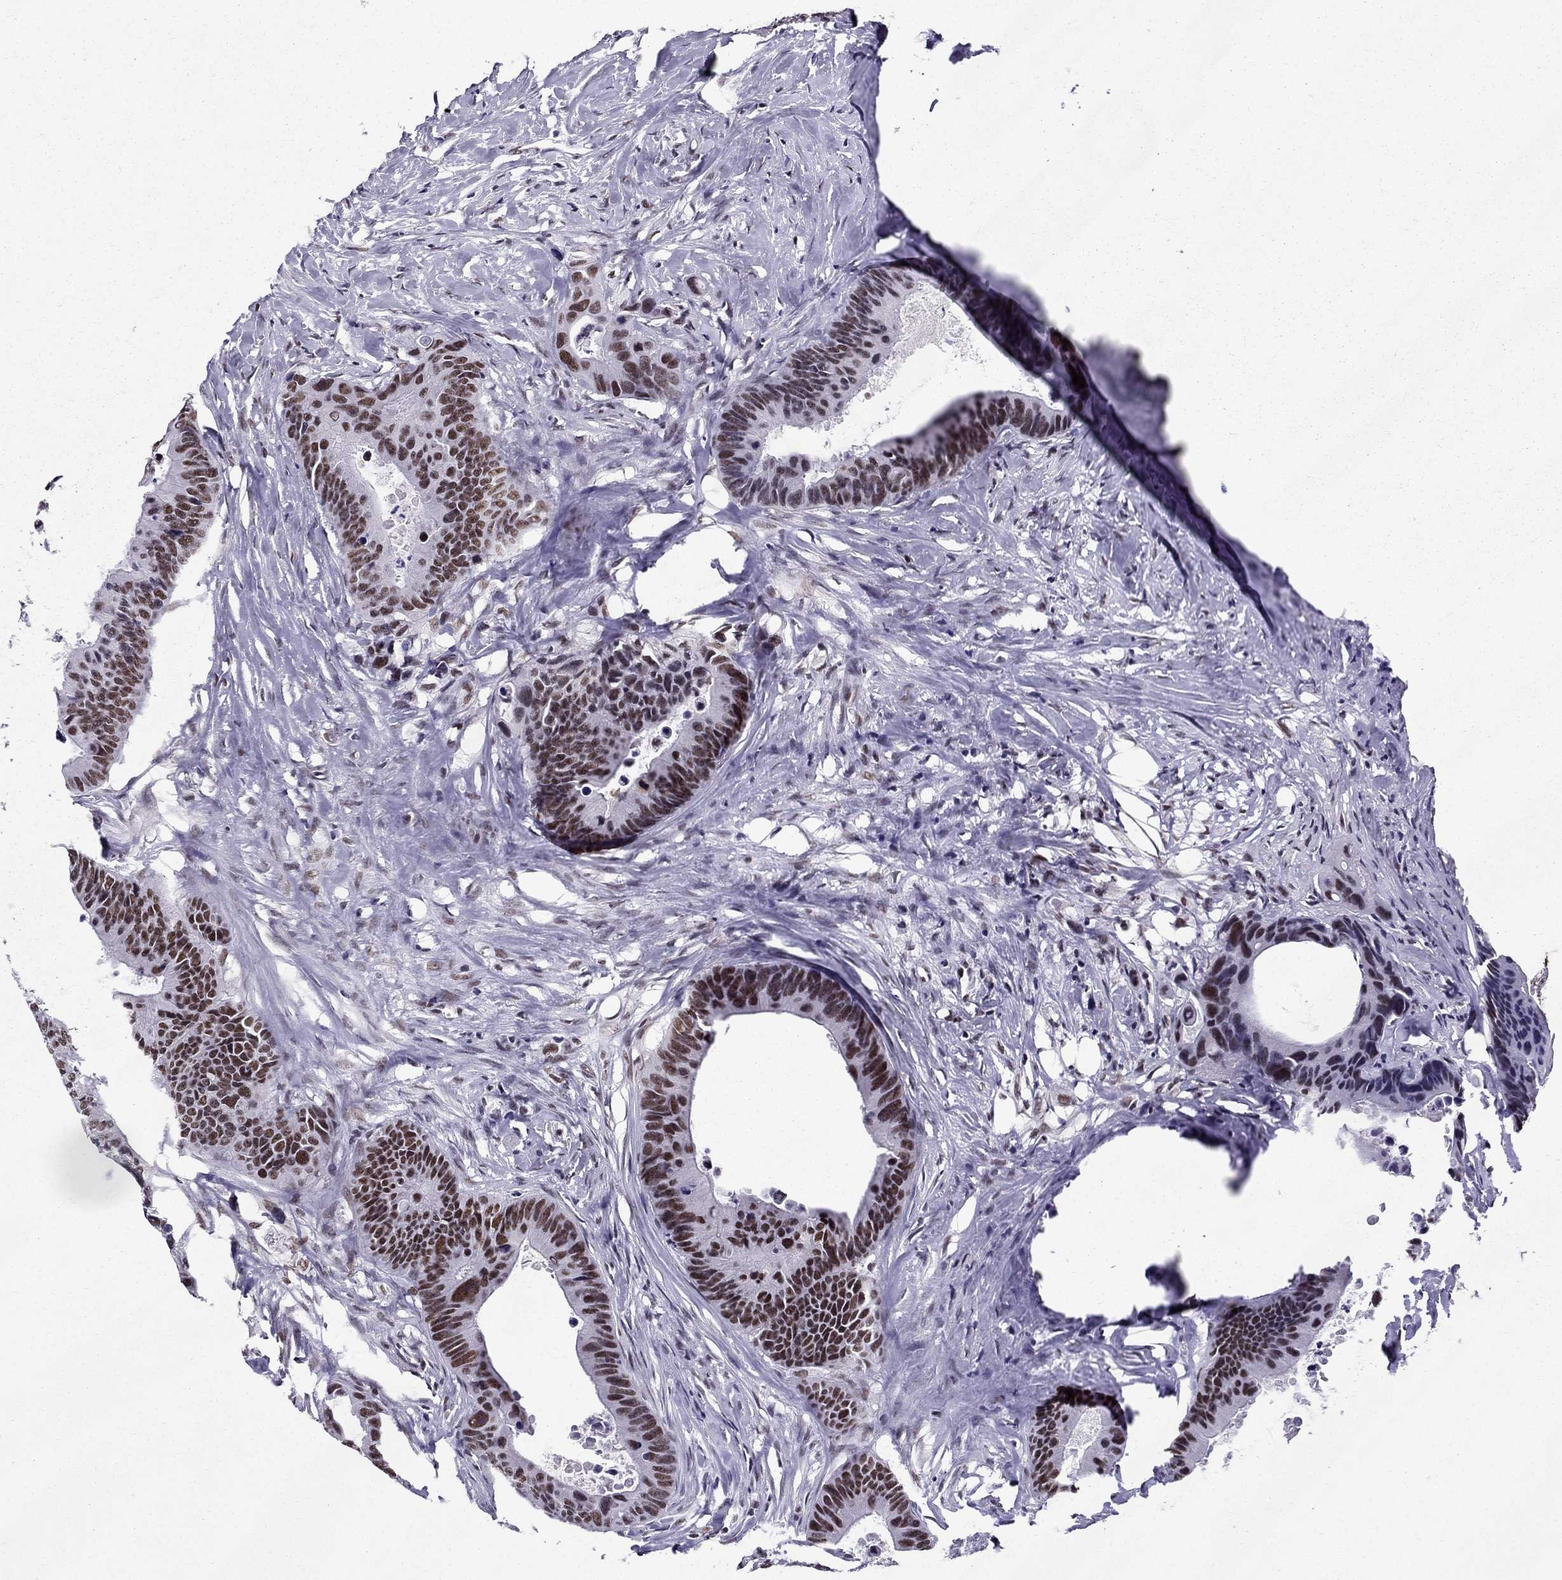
{"staining": {"intensity": "moderate", "quantity": ">75%", "location": "nuclear"}, "tissue": "colorectal cancer", "cell_type": "Tumor cells", "image_type": "cancer", "snomed": [{"axis": "morphology", "description": "Adenocarcinoma, NOS"}, {"axis": "topography", "description": "Colon"}], "caption": "Adenocarcinoma (colorectal) stained with DAB immunohistochemistry displays medium levels of moderate nuclear staining in approximately >75% of tumor cells.", "gene": "ZNF420", "patient": {"sex": "female", "age": 87}}